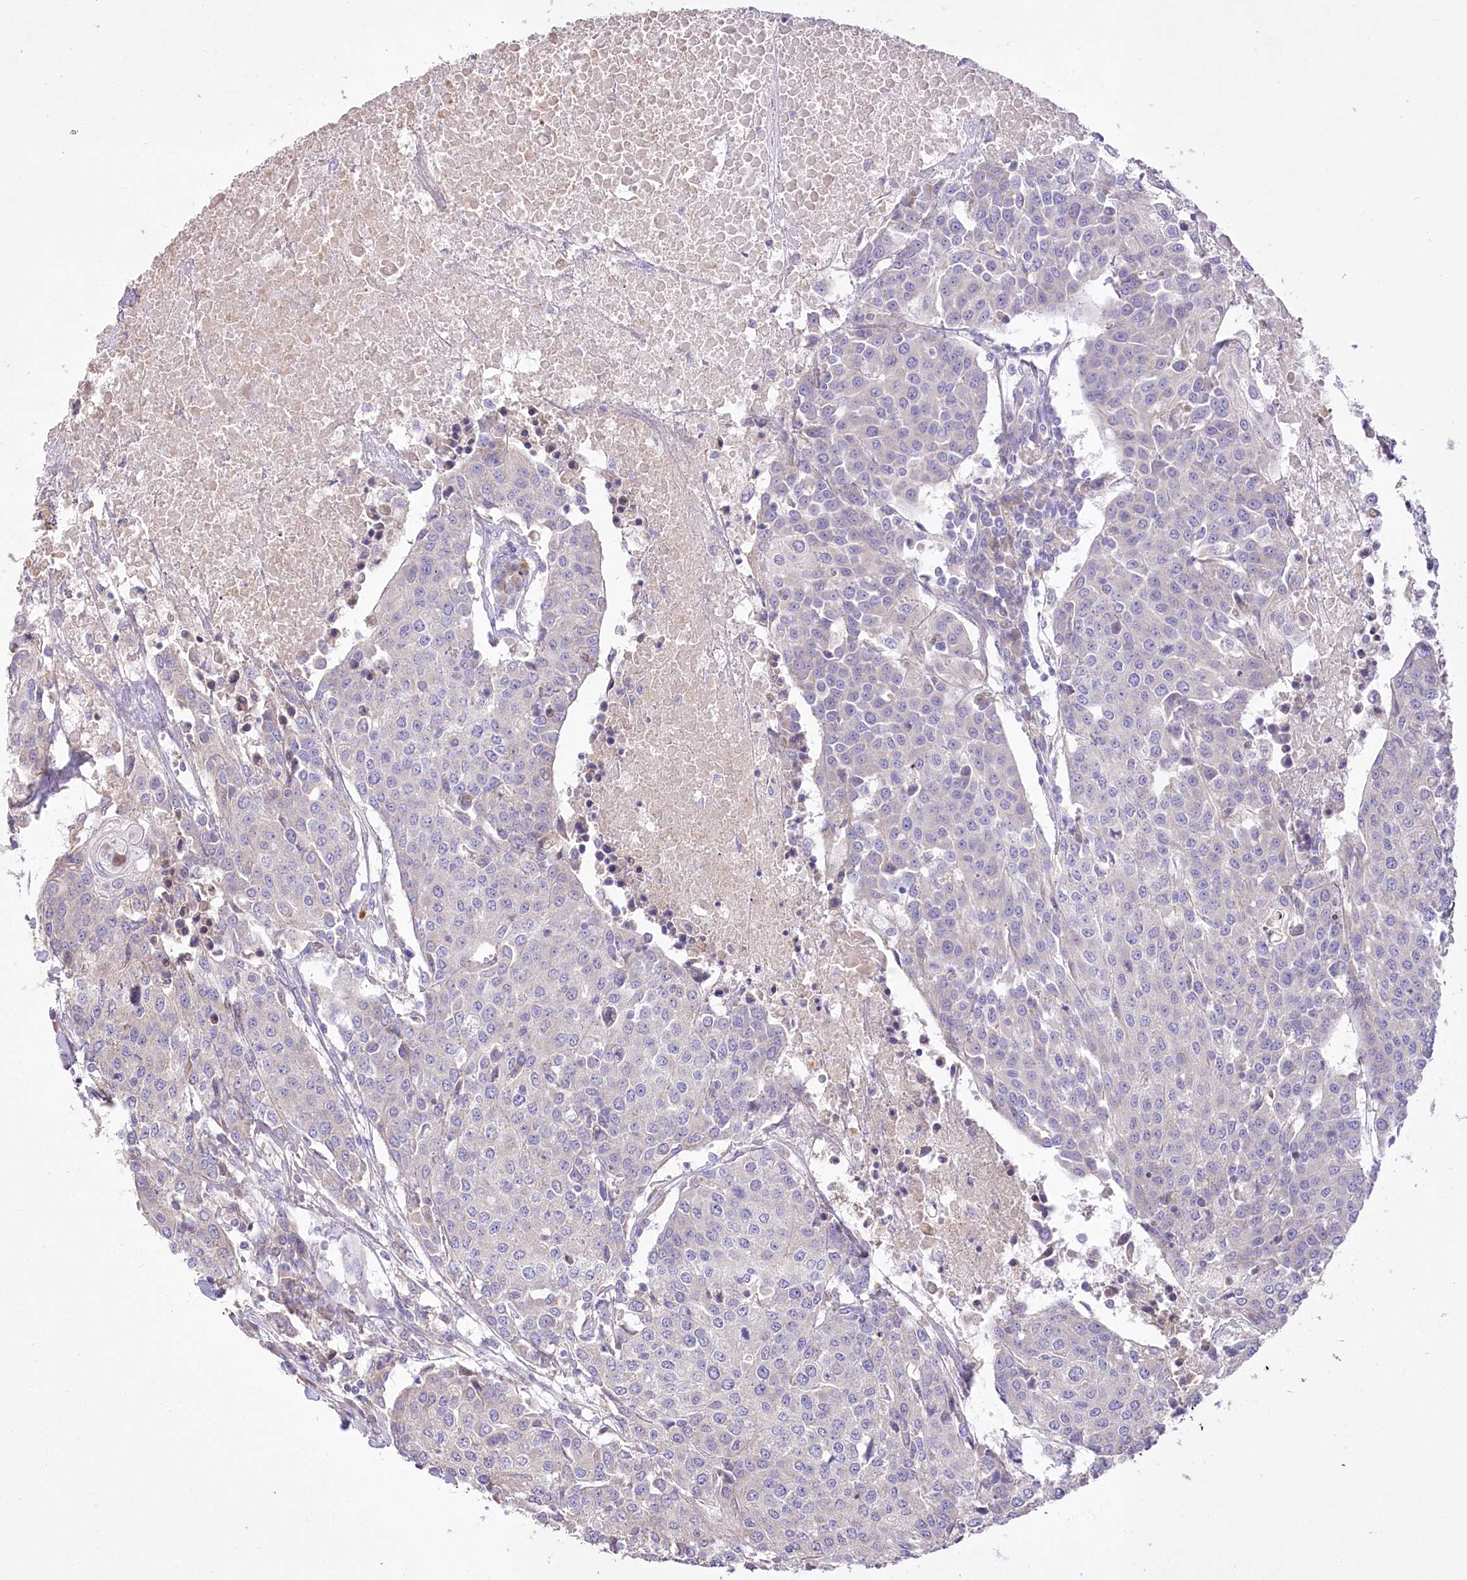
{"staining": {"intensity": "negative", "quantity": "none", "location": "none"}, "tissue": "urothelial cancer", "cell_type": "Tumor cells", "image_type": "cancer", "snomed": [{"axis": "morphology", "description": "Urothelial carcinoma, High grade"}, {"axis": "topography", "description": "Urinary bladder"}], "caption": "Immunohistochemistry of human urothelial cancer demonstrates no staining in tumor cells.", "gene": "PBLD", "patient": {"sex": "female", "age": 85}}